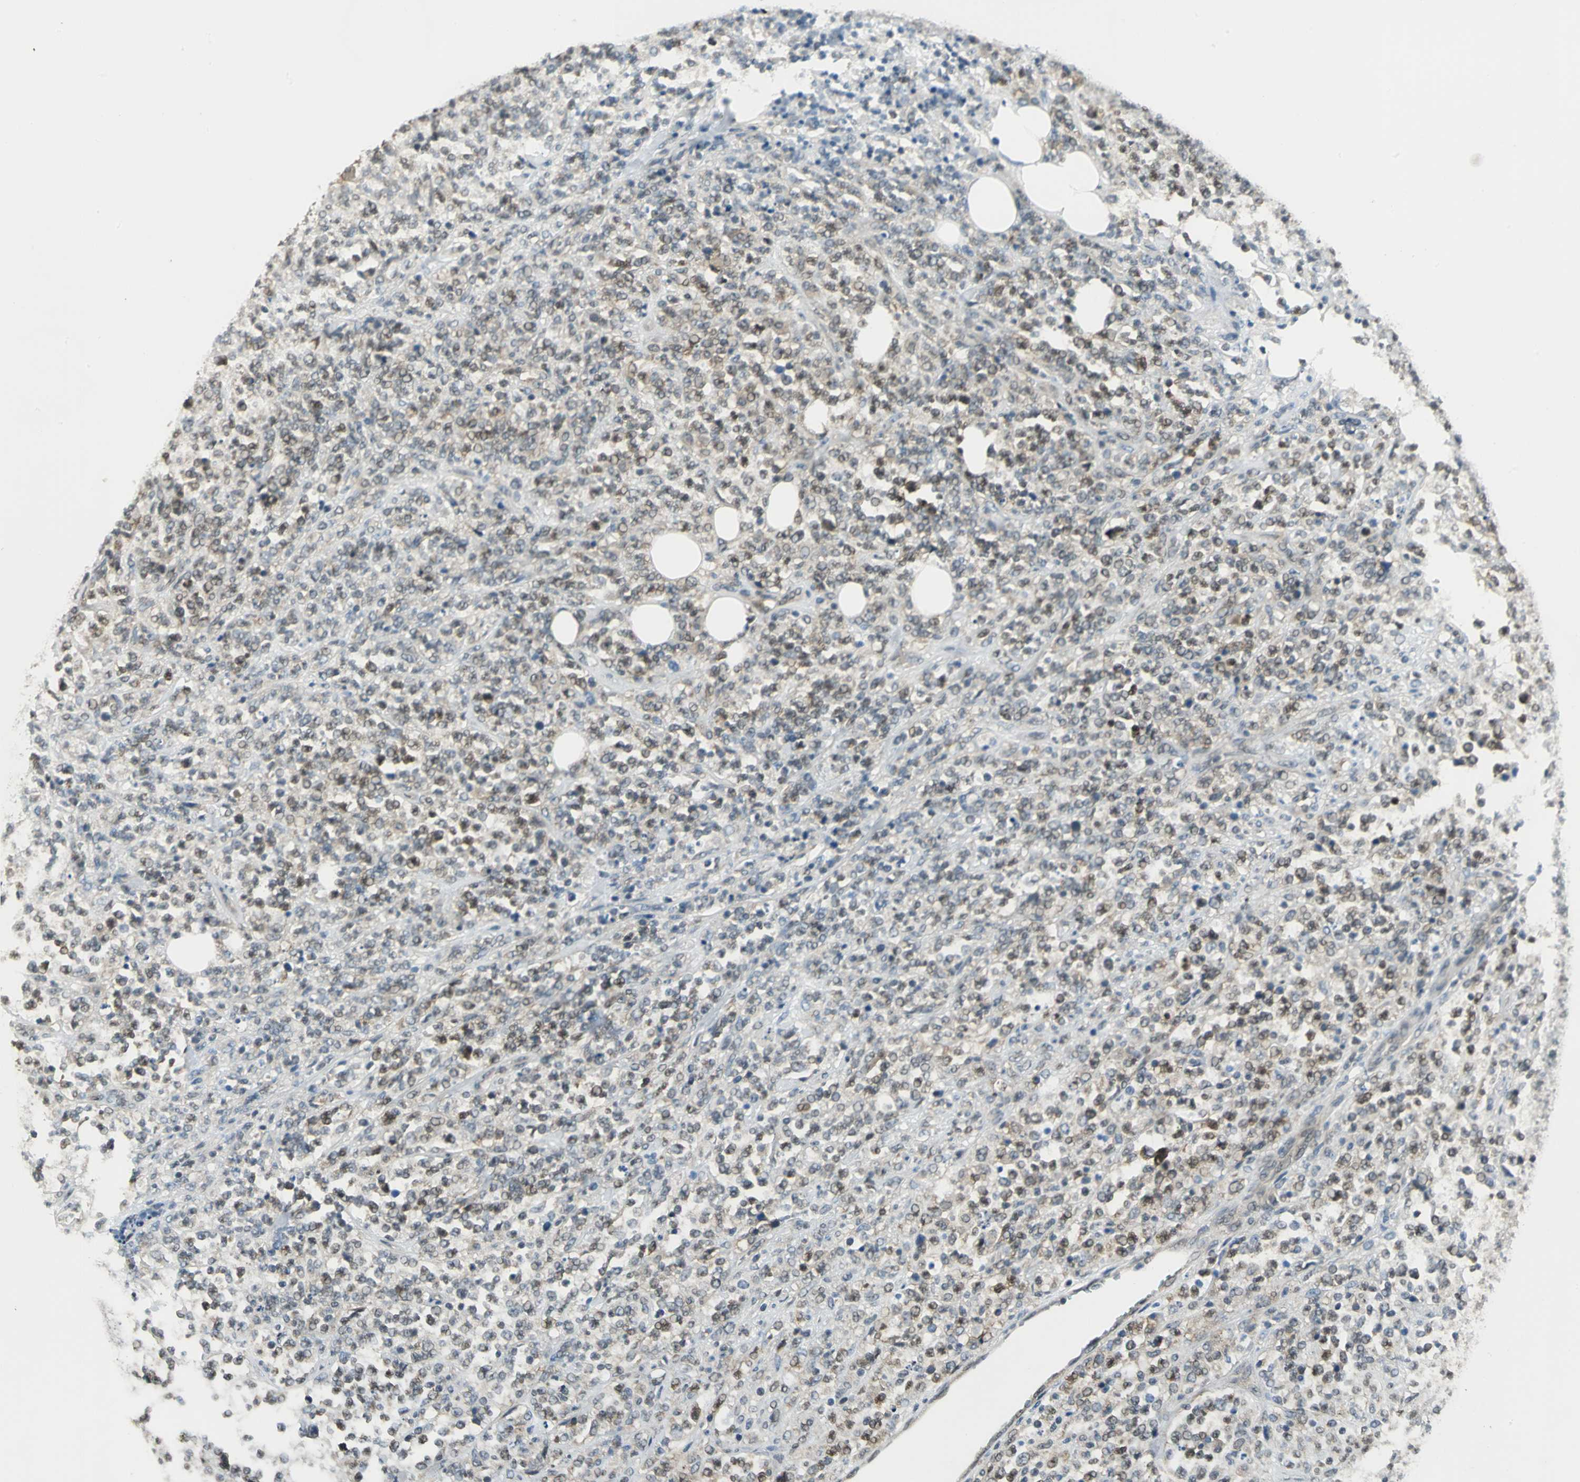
{"staining": {"intensity": "weak", "quantity": "25%-75%", "location": "nuclear"}, "tissue": "lymphoma", "cell_type": "Tumor cells", "image_type": "cancer", "snomed": [{"axis": "morphology", "description": "Malignant lymphoma, non-Hodgkin's type, High grade"}, {"axis": "topography", "description": "Soft tissue"}], "caption": "This histopathology image demonstrates lymphoma stained with immunohistochemistry to label a protein in brown. The nuclear of tumor cells show weak positivity for the protein. Nuclei are counter-stained blue.", "gene": "DDX5", "patient": {"sex": "male", "age": 18}}